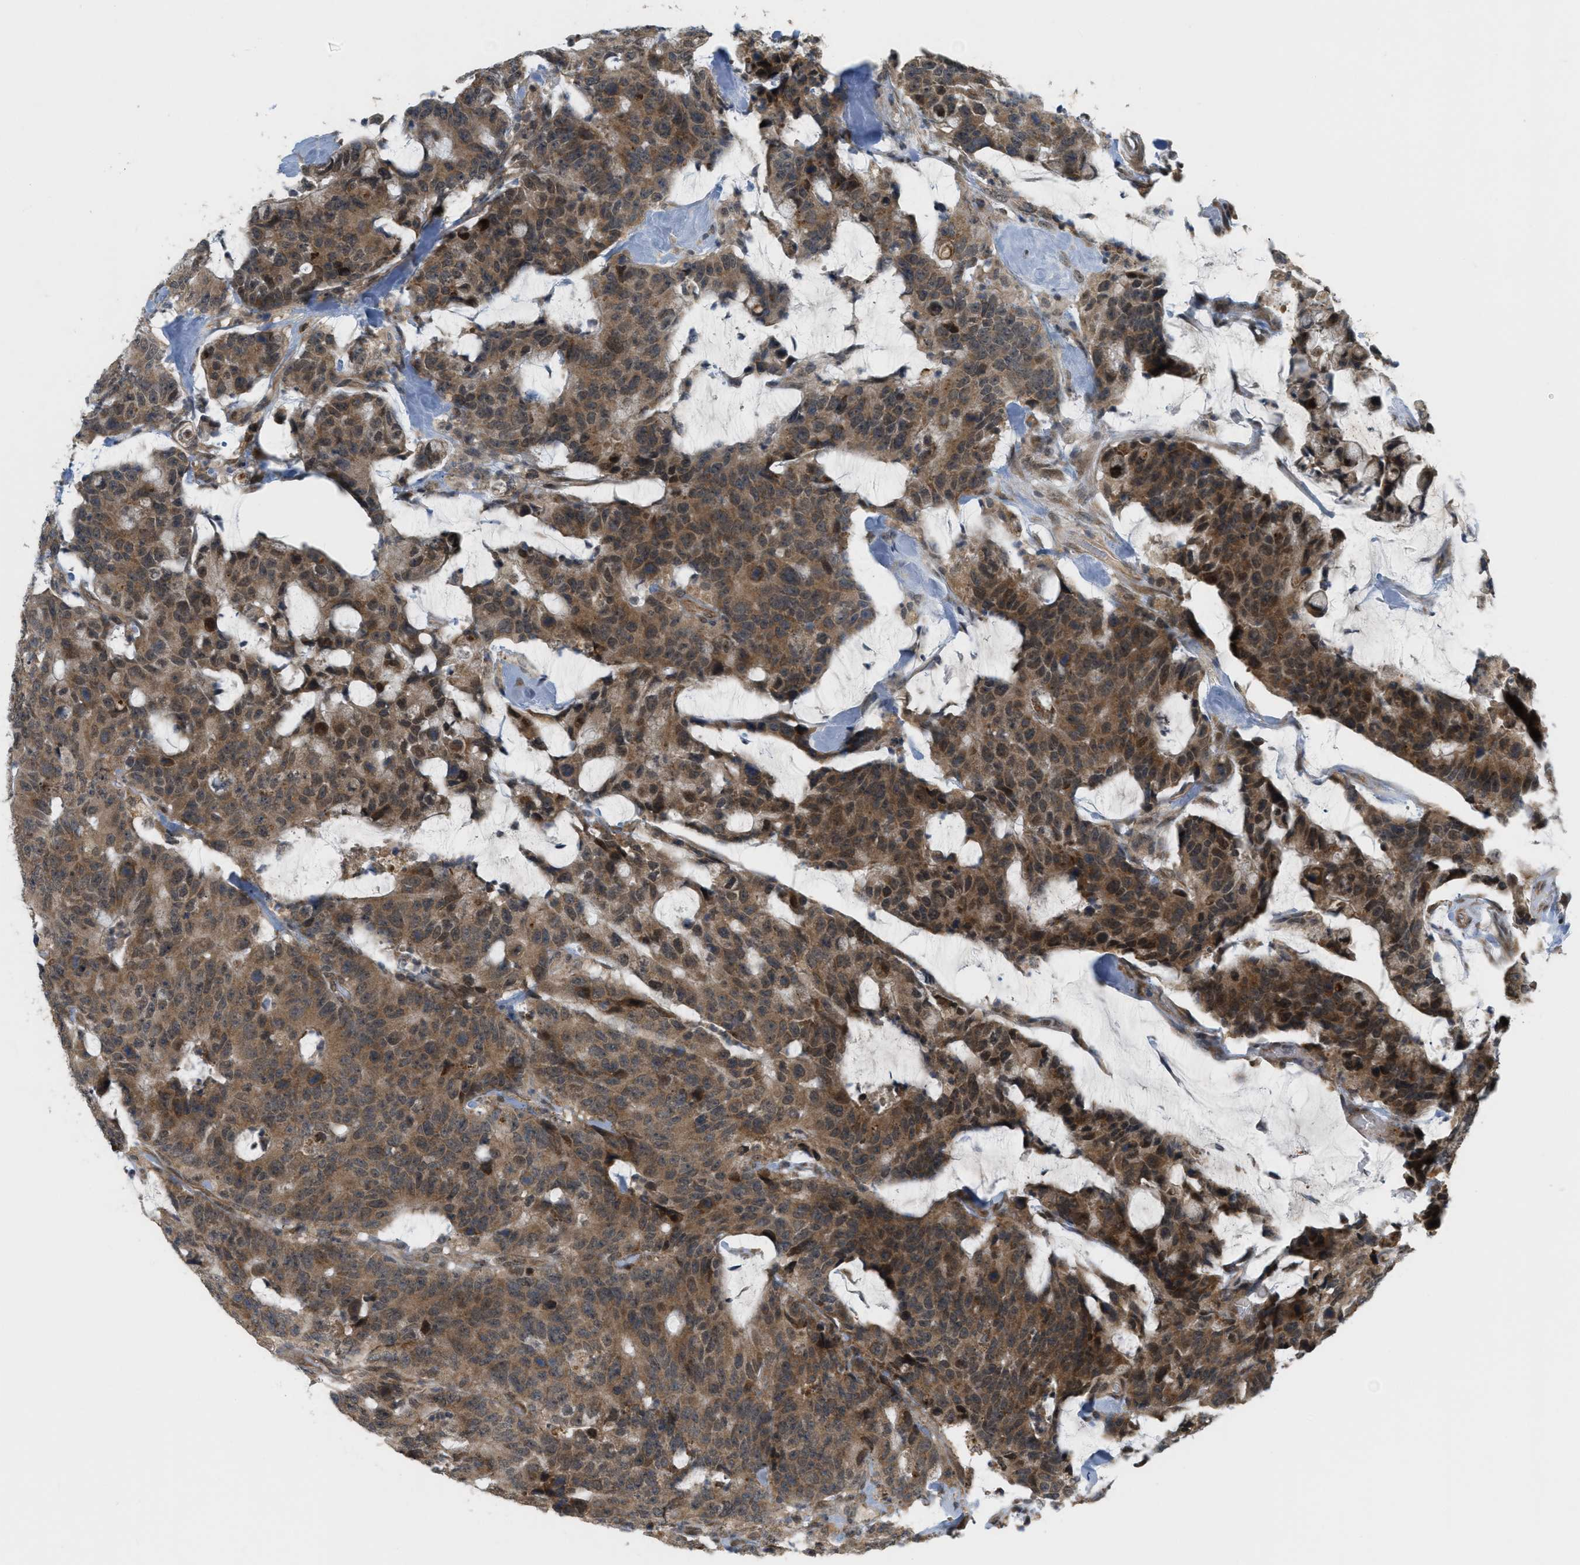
{"staining": {"intensity": "moderate", "quantity": ">75%", "location": "cytoplasmic/membranous"}, "tissue": "colorectal cancer", "cell_type": "Tumor cells", "image_type": "cancer", "snomed": [{"axis": "morphology", "description": "Adenocarcinoma, NOS"}, {"axis": "topography", "description": "Colon"}], "caption": "Immunohistochemical staining of colorectal cancer (adenocarcinoma) exhibits medium levels of moderate cytoplasmic/membranous expression in about >75% of tumor cells. The staining is performed using DAB brown chromogen to label protein expression. The nuclei are counter-stained blue using hematoxylin.", "gene": "PRKD1", "patient": {"sex": "female", "age": 86}}